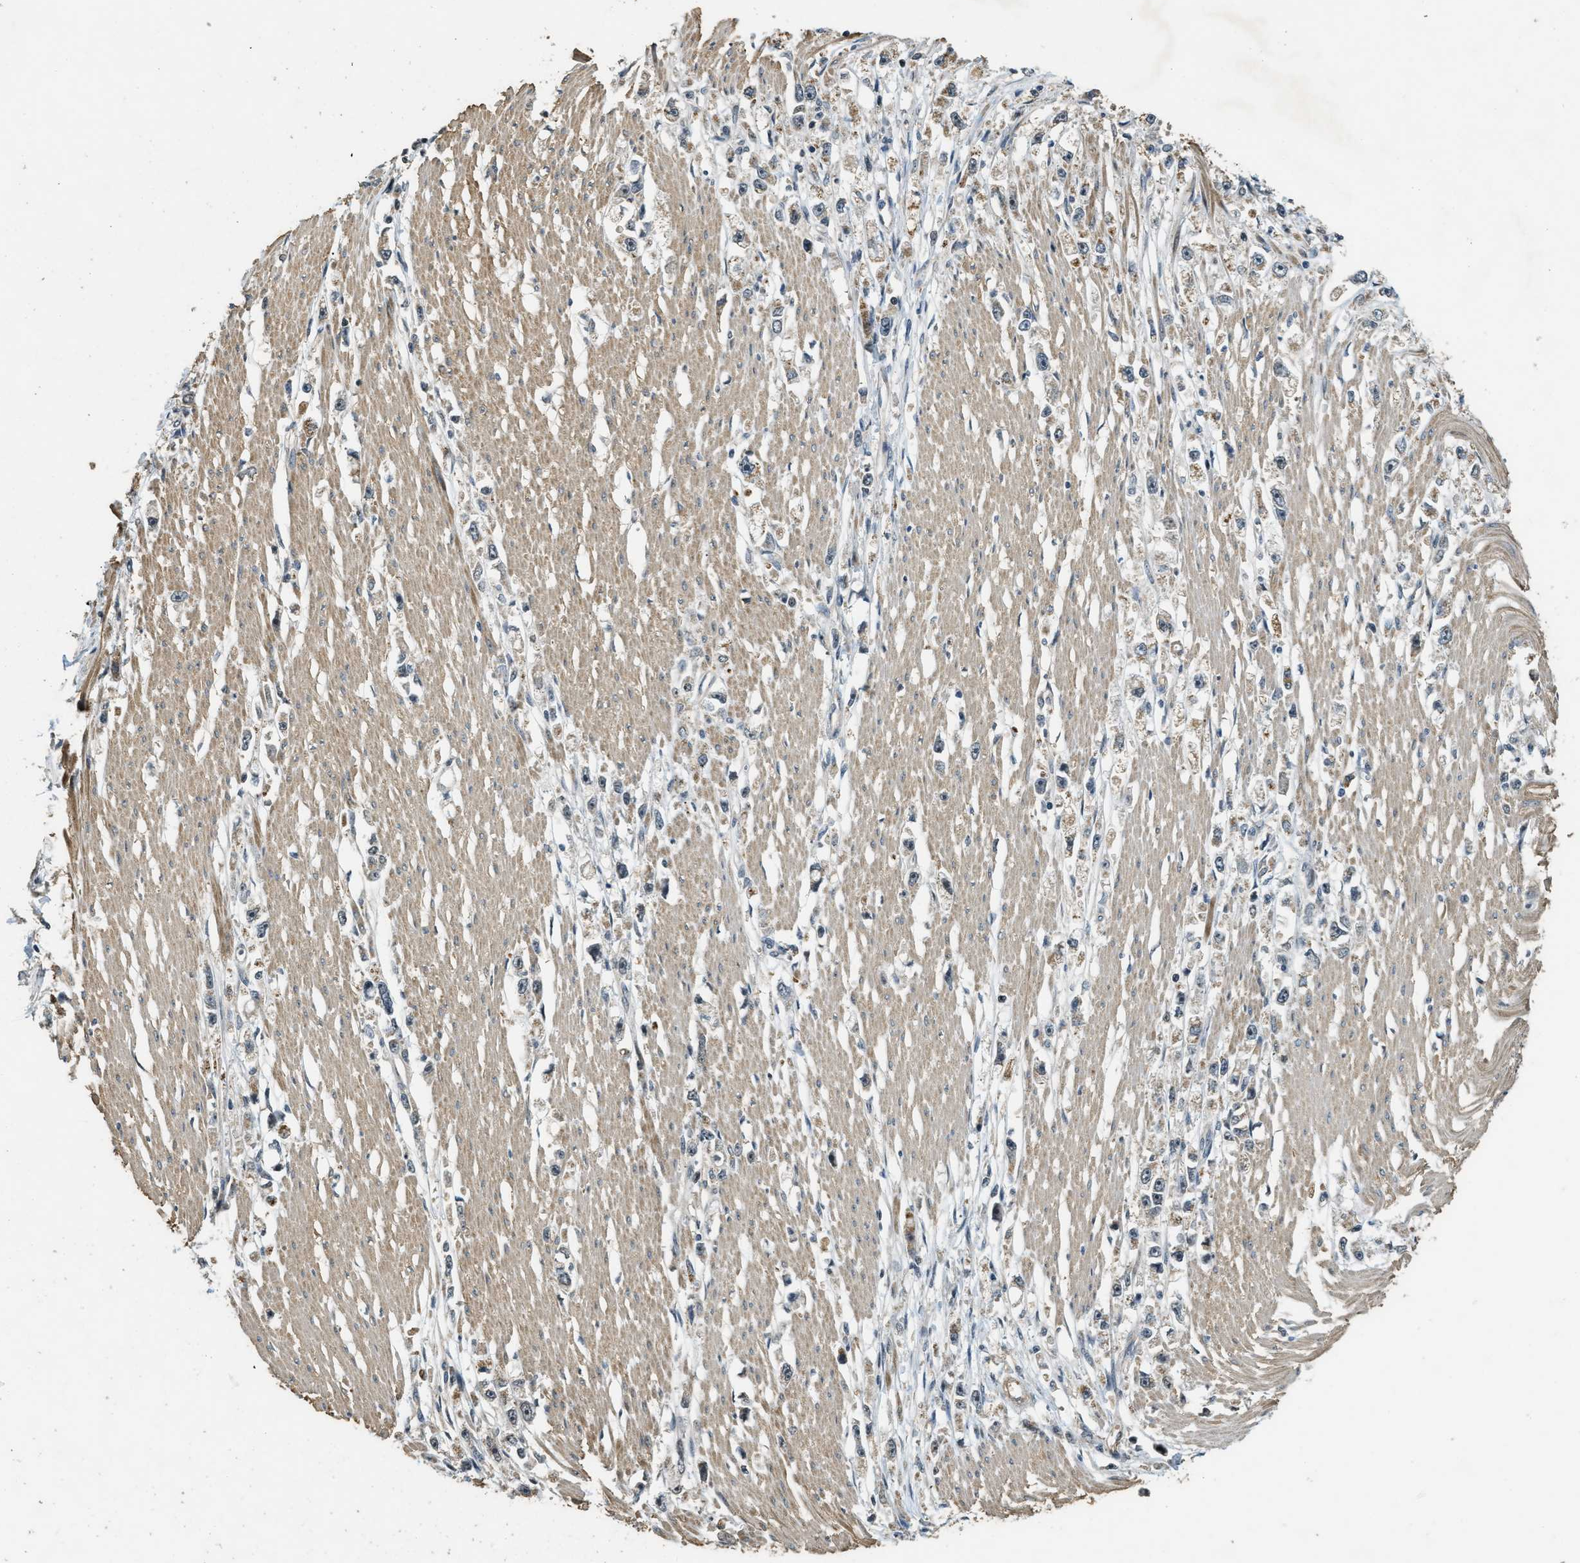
{"staining": {"intensity": "moderate", "quantity": "<25%", "location": "cytoplasmic/membranous"}, "tissue": "stomach cancer", "cell_type": "Tumor cells", "image_type": "cancer", "snomed": [{"axis": "morphology", "description": "Adenocarcinoma, NOS"}, {"axis": "topography", "description": "Stomach"}], "caption": "Brown immunohistochemical staining in adenocarcinoma (stomach) exhibits moderate cytoplasmic/membranous staining in about <25% of tumor cells.", "gene": "MED21", "patient": {"sex": "female", "age": 59}}